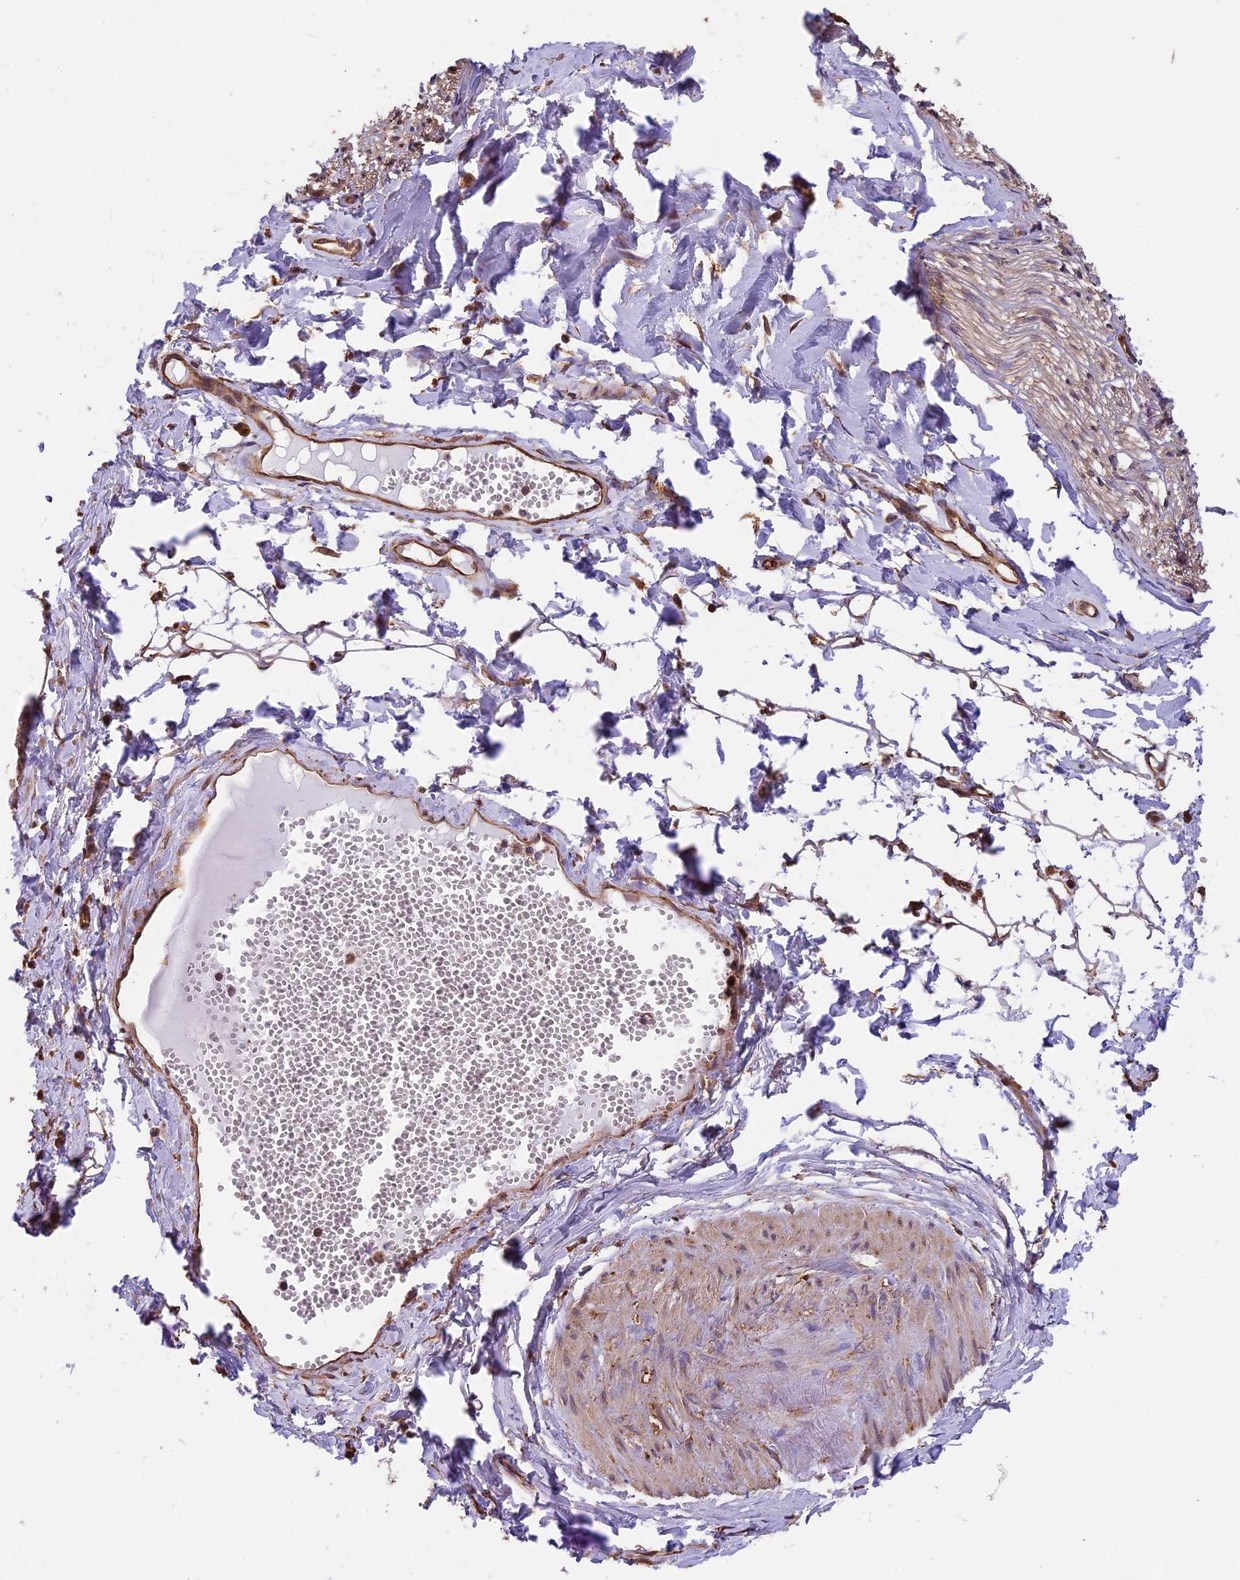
{"staining": {"intensity": "weak", "quantity": ">75%", "location": "cytoplasmic/membranous"}, "tissue": "adipose tissue", "cell_type": "Adipocytes", "image_type": "normal", "snomed": [{"axis": "morphology", "description": "Normal tissue, NOS"}, {"axis": "morphology", "description": "Inflammation, NOS"}, {"axis": "topography", "description": "Salivary gland"}, {"axis": "topography", "description": "Peripheral nerve tissue"}], "caption": "The image reveals staining of normal adipose tissue, revealing weak cytoplasmic/membranous protein expression (brown color) within adipocytes. The staining was performed using DAB, with brown indicating positive protein expression. Nuclei are stained blue with hematoxylin.", "gene": "CHMP2A", "patient": {"sex": "female", "age": 75}}